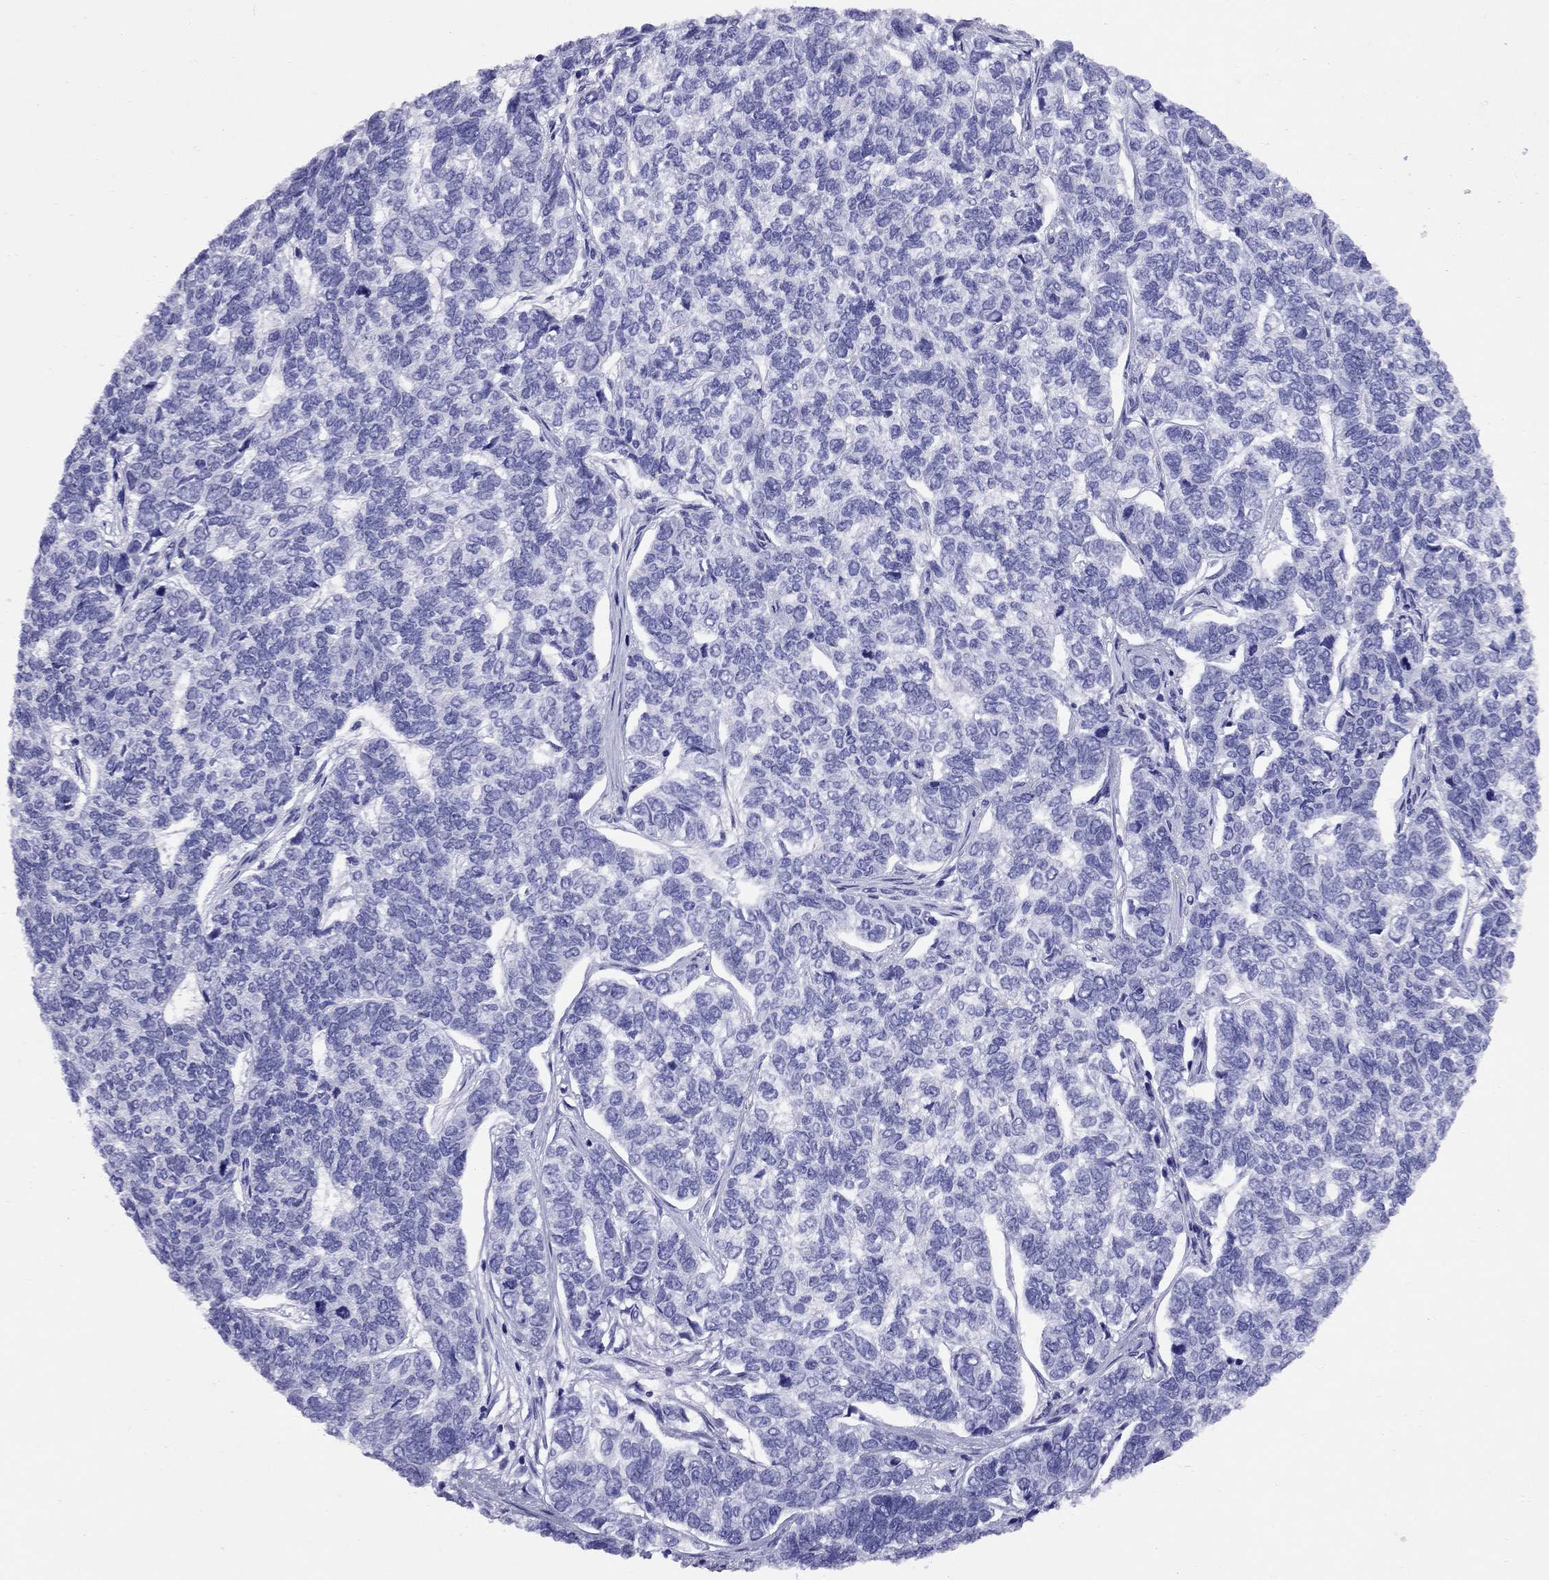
{"staining": {"intensity": "negative", "quantity": "none", "location": "none"}, "tissue": "skin cancer", "cell_type": "Tumor cells", "image_type": "cancer", "snomed": [{"axis": "morphology", "description": "Basal cell carcinoma"}, {"axis": "topography", "description": "Skin"}], "caption": "High power microscopy image of an IHC micrograph of skin basal cell carcinoma, revealing no significant positivity in tumor cells.", "gene": "AVPR1B", "patient": {"sex": "female", "age": 65}}